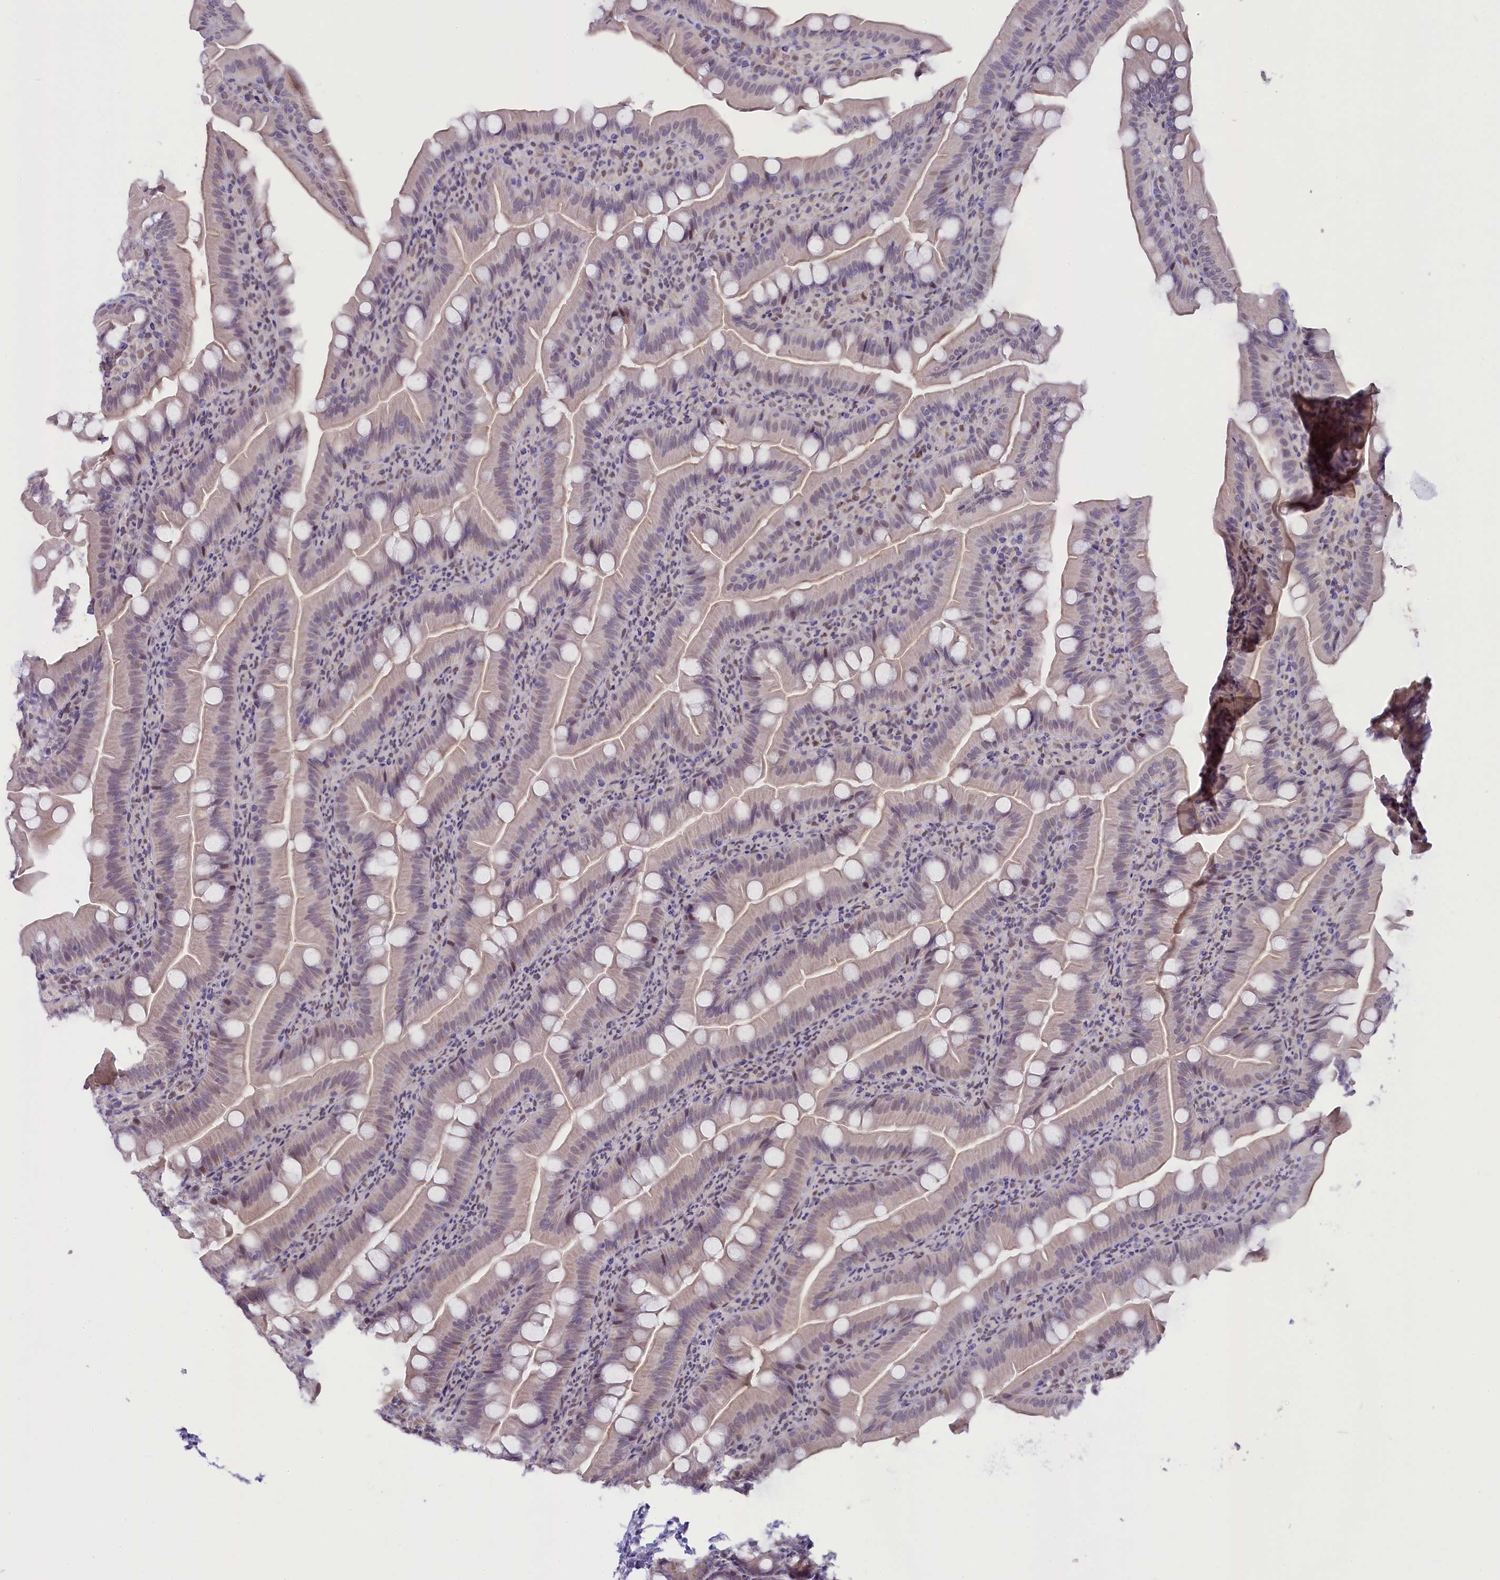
{"staining": {"intensity": "moderate", "quantity": "<25%", "location": "cytoplasmic/membranous,nuclear"}, "tissue": "appendix", "cell_type": "Glandular cells", "image_type": "normal", "snomed": [{"axis": "morphology", "description": "Normal tissue, NOS"}, {"axis": "topography", "description": "Appendix"}], "caption": "Immunohistochemical staining of benign human appendix exhibits low levels of moderate cytoplasmic/membranous,nuclear staining in about <25% of glandular cells. The protein of interest is stained brown, and the nuclei are stained in blue (DAB (3,3'-diaminobenzidine) IHC with brightfield microscopy, high magnification).", "gene": "OSGEP", "patient": {"sex": "female", "age": 33}}